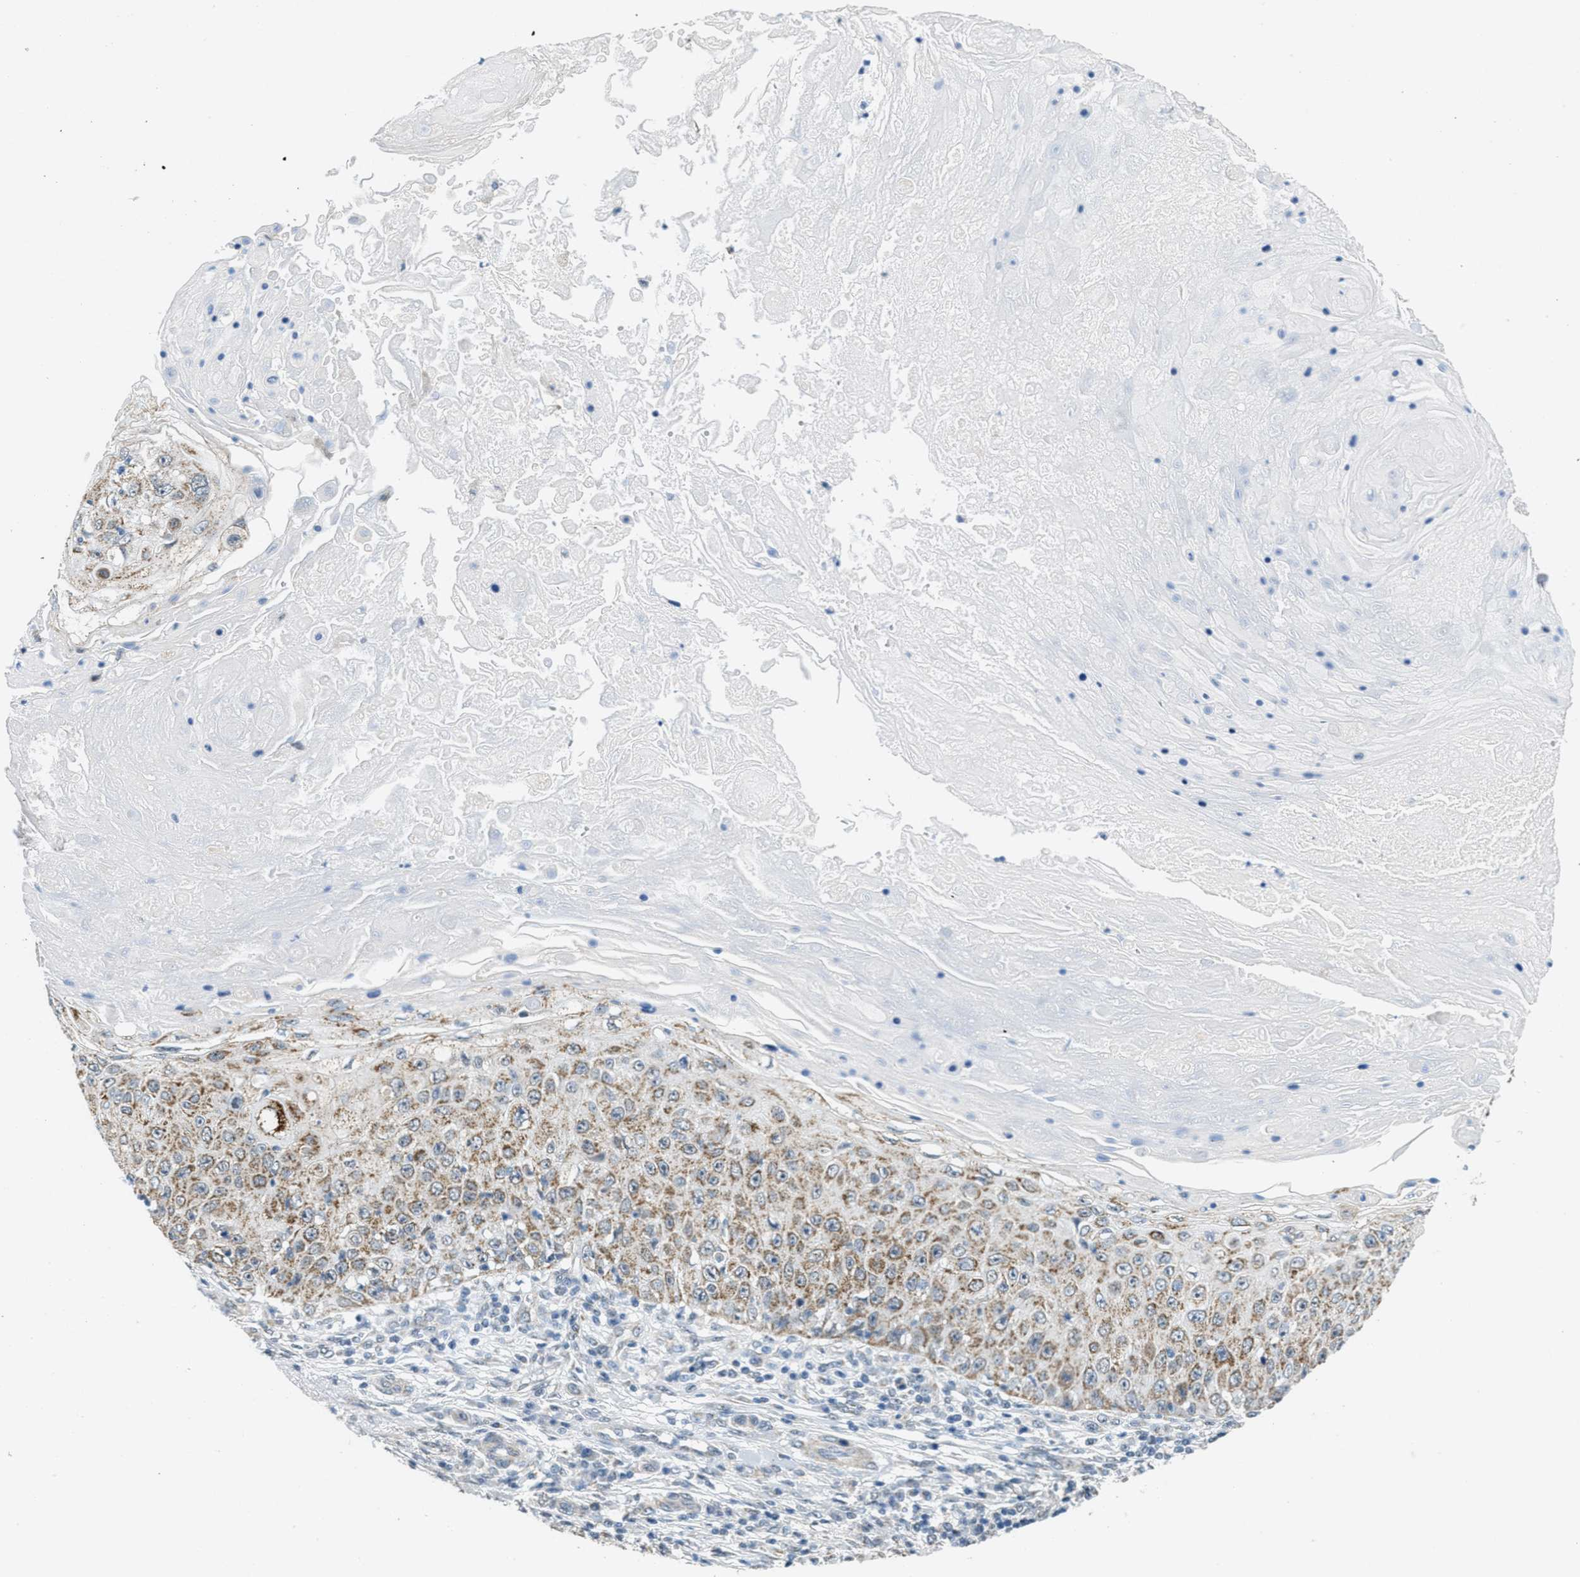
{"staining": {"intensity": "moderate", "quantity": ">75%", "location": "cytoplasmic/membranous"}, "tissue": "skin cancer", "cell_type": "Tumor cells", "image_type": "cancer", "snomed": [{"axis": "morphology", "description": "Squamous cell carcinoma, NOS"}, {"axis": "topography", "description": "Skin"}], "caption": "Tumor cells display moderate cytoplasmic/membranous expression in about >75% of cells in squamous cell carcinoma (skin).", "gene": "TOMM70", "patient": {"sex": "male", "age": 86}}